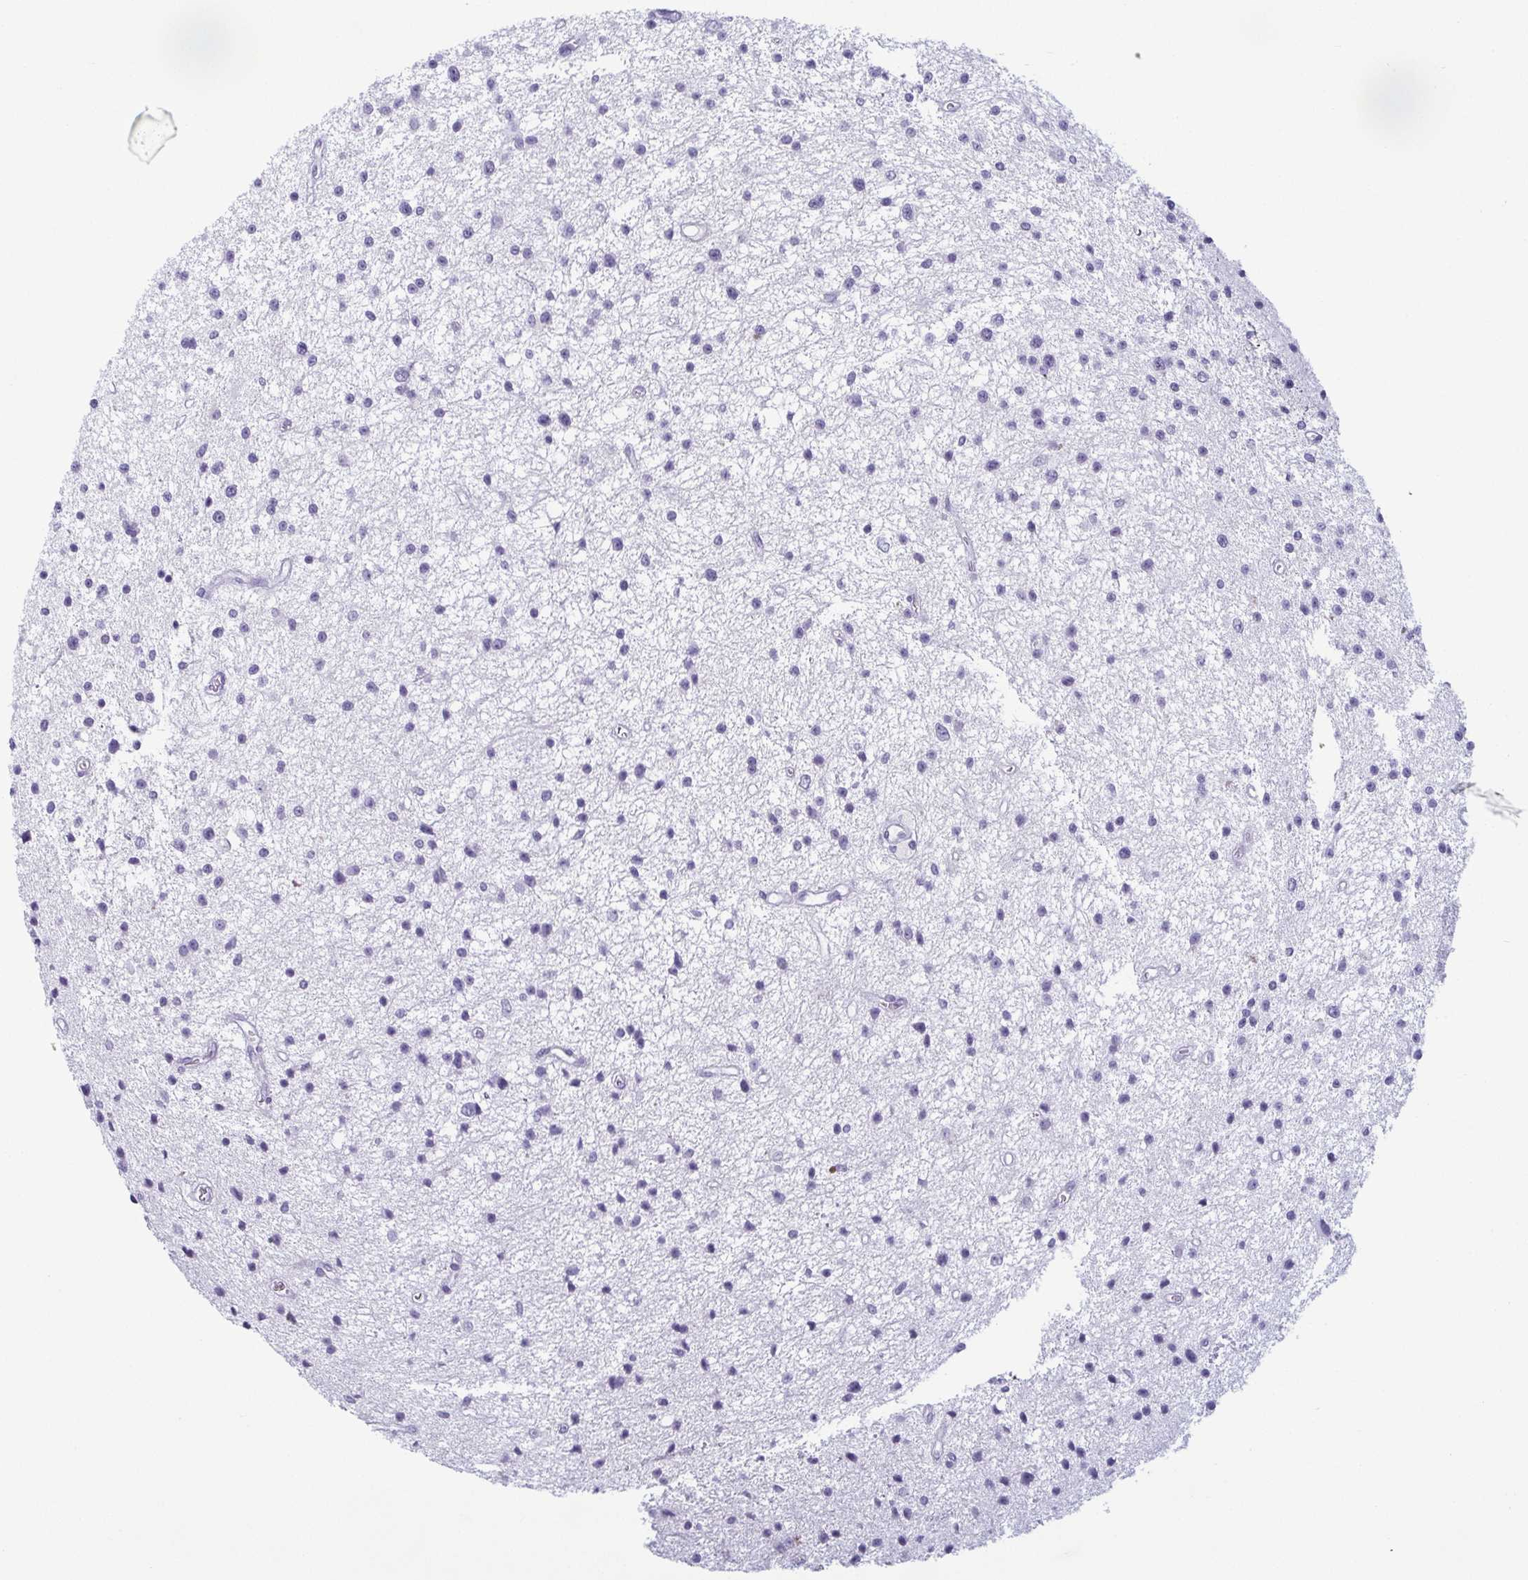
{"staining": {"intensity": "negative", "quantity": "none", "location": "none"}, "tissue": "glioma", "cell_type": "Tumor cells", "image_type": "cancer", "snomed": [{"axis": "morphology", "description": "Glioma, malignant, Low grade"}, {"axis": "topography", "description": "Brain"}], "caption": "The histopathology image demonstrates no staining of tumor cells in malignant glioma (low-grade).", "gene": "KRT78", "patient": {"sex": "male", "age": 43}}